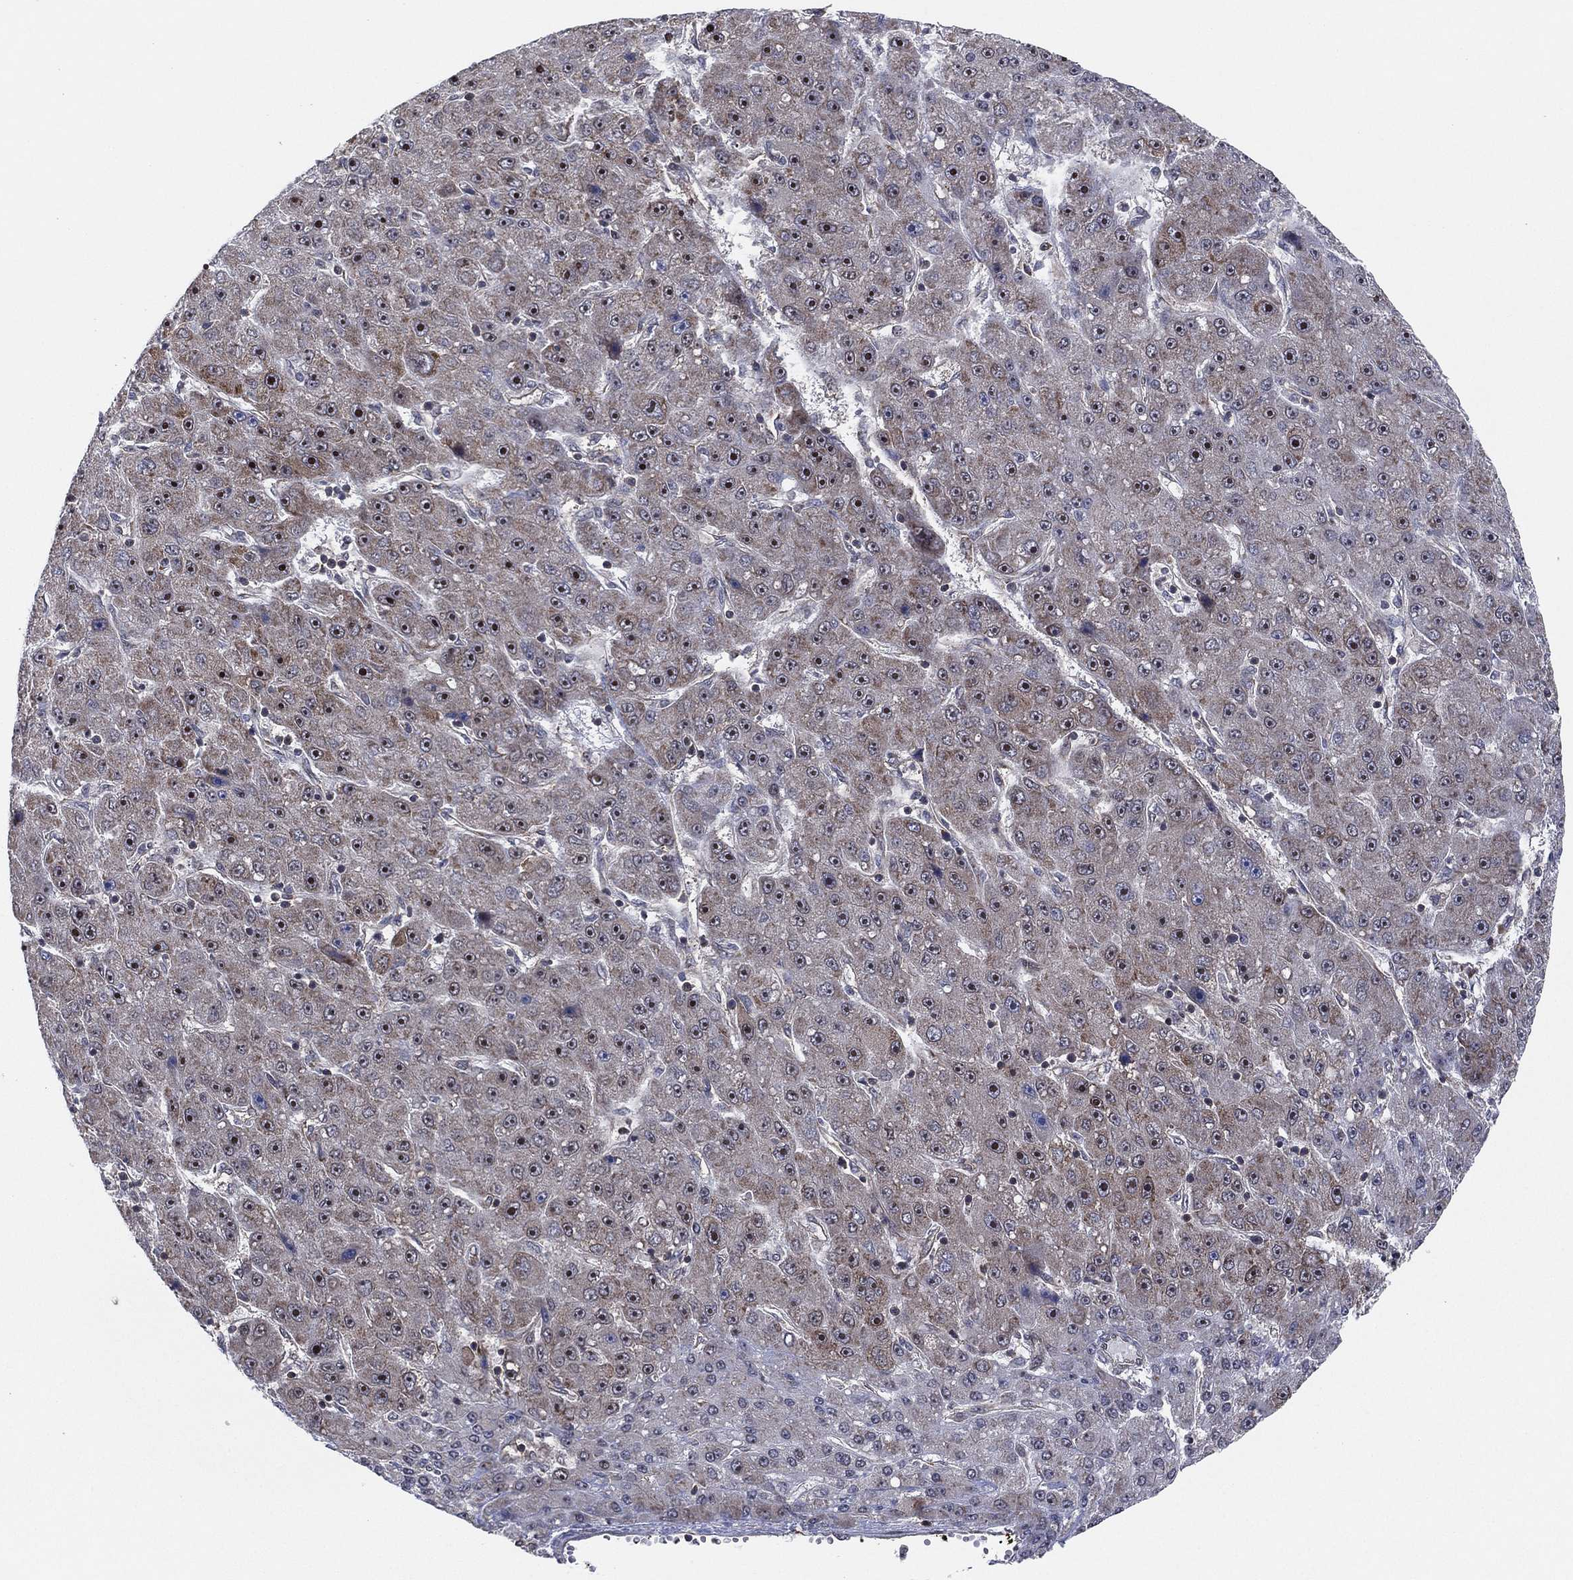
{"staining": {"intensity": "weak", "quantity": "25%-75%", "location": "cytoplasmic/membranous"}, "tissue": "liver cancer", "cell_type": "Tumor cells", "image_type": "cancer", "snomed": [{"axis": "morphology", "description": "Carcinoma, Hepatocellular, NOS"}, {"axis": "topography", "description": "Liver"}], "caption": "Protein expression analysis of human liver hepatocellular carcinoma reveals weak cytoplasmic/membranous expression in about 25%-75% of tumor cells. The staining was performed using DAB (3,3'-diaminobenzidine), with brown indicating positive protein expression. Nuclei are stained blue with hematoxylin.", "gene": "TMCO1", "patient": {"sex": "male", "age": 67}}